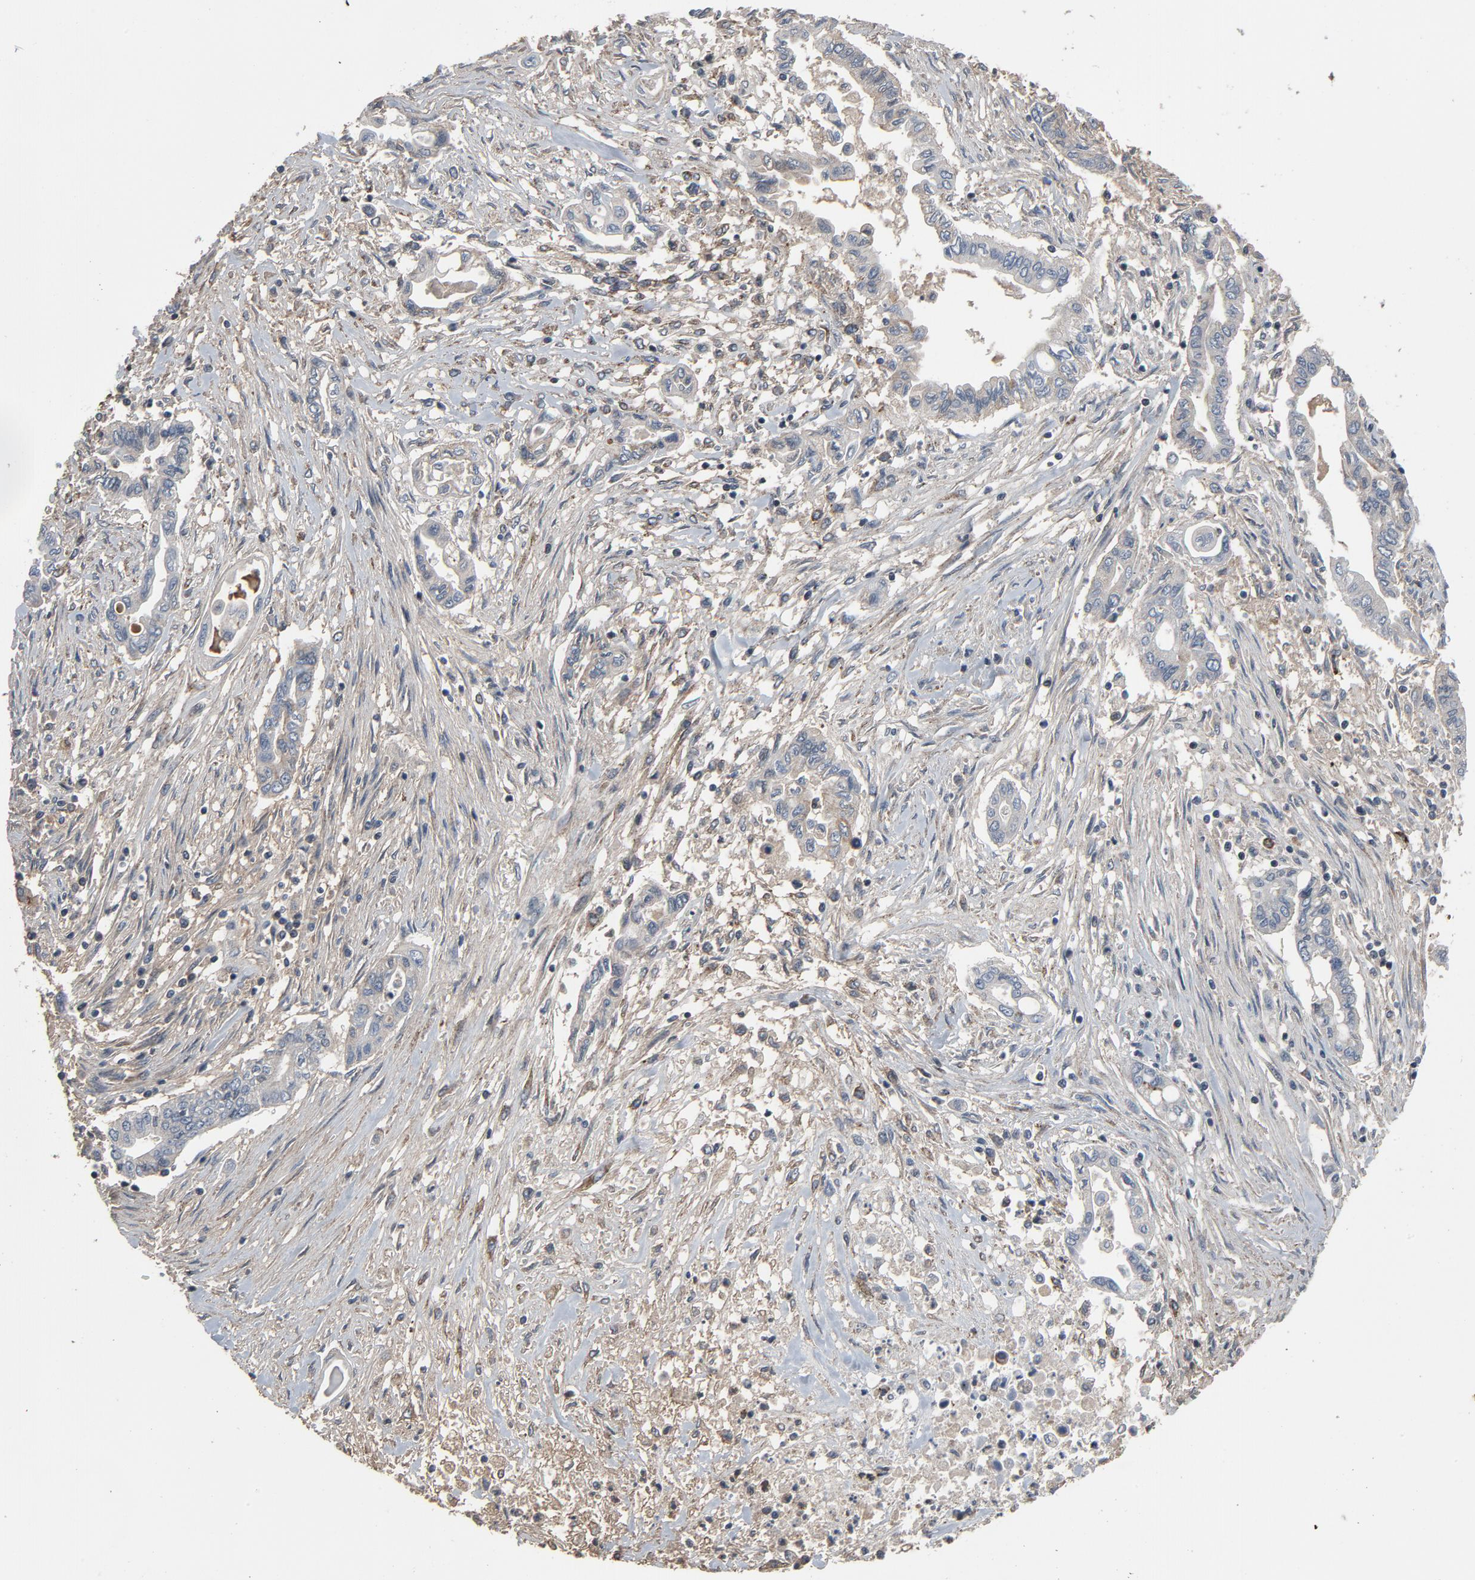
{"staining": {"intensity": "negative", "quantity": "none", "location": "none"}, "tissue": "pancreatic cancer", "cell_type": "Tumor cells", "image_type": "cancer", "snomed": [{"axis": "morphology", "description": "Adenocarcinoma, NOS"}, {"axis": "topography", "description": "Pancreas"}], "caption": "Pancreatic cancer stained for a protein using IHC shows no staining tumor cells.", "gene": "PDZD4", "patient": {"sex": "female", "age": 57}}